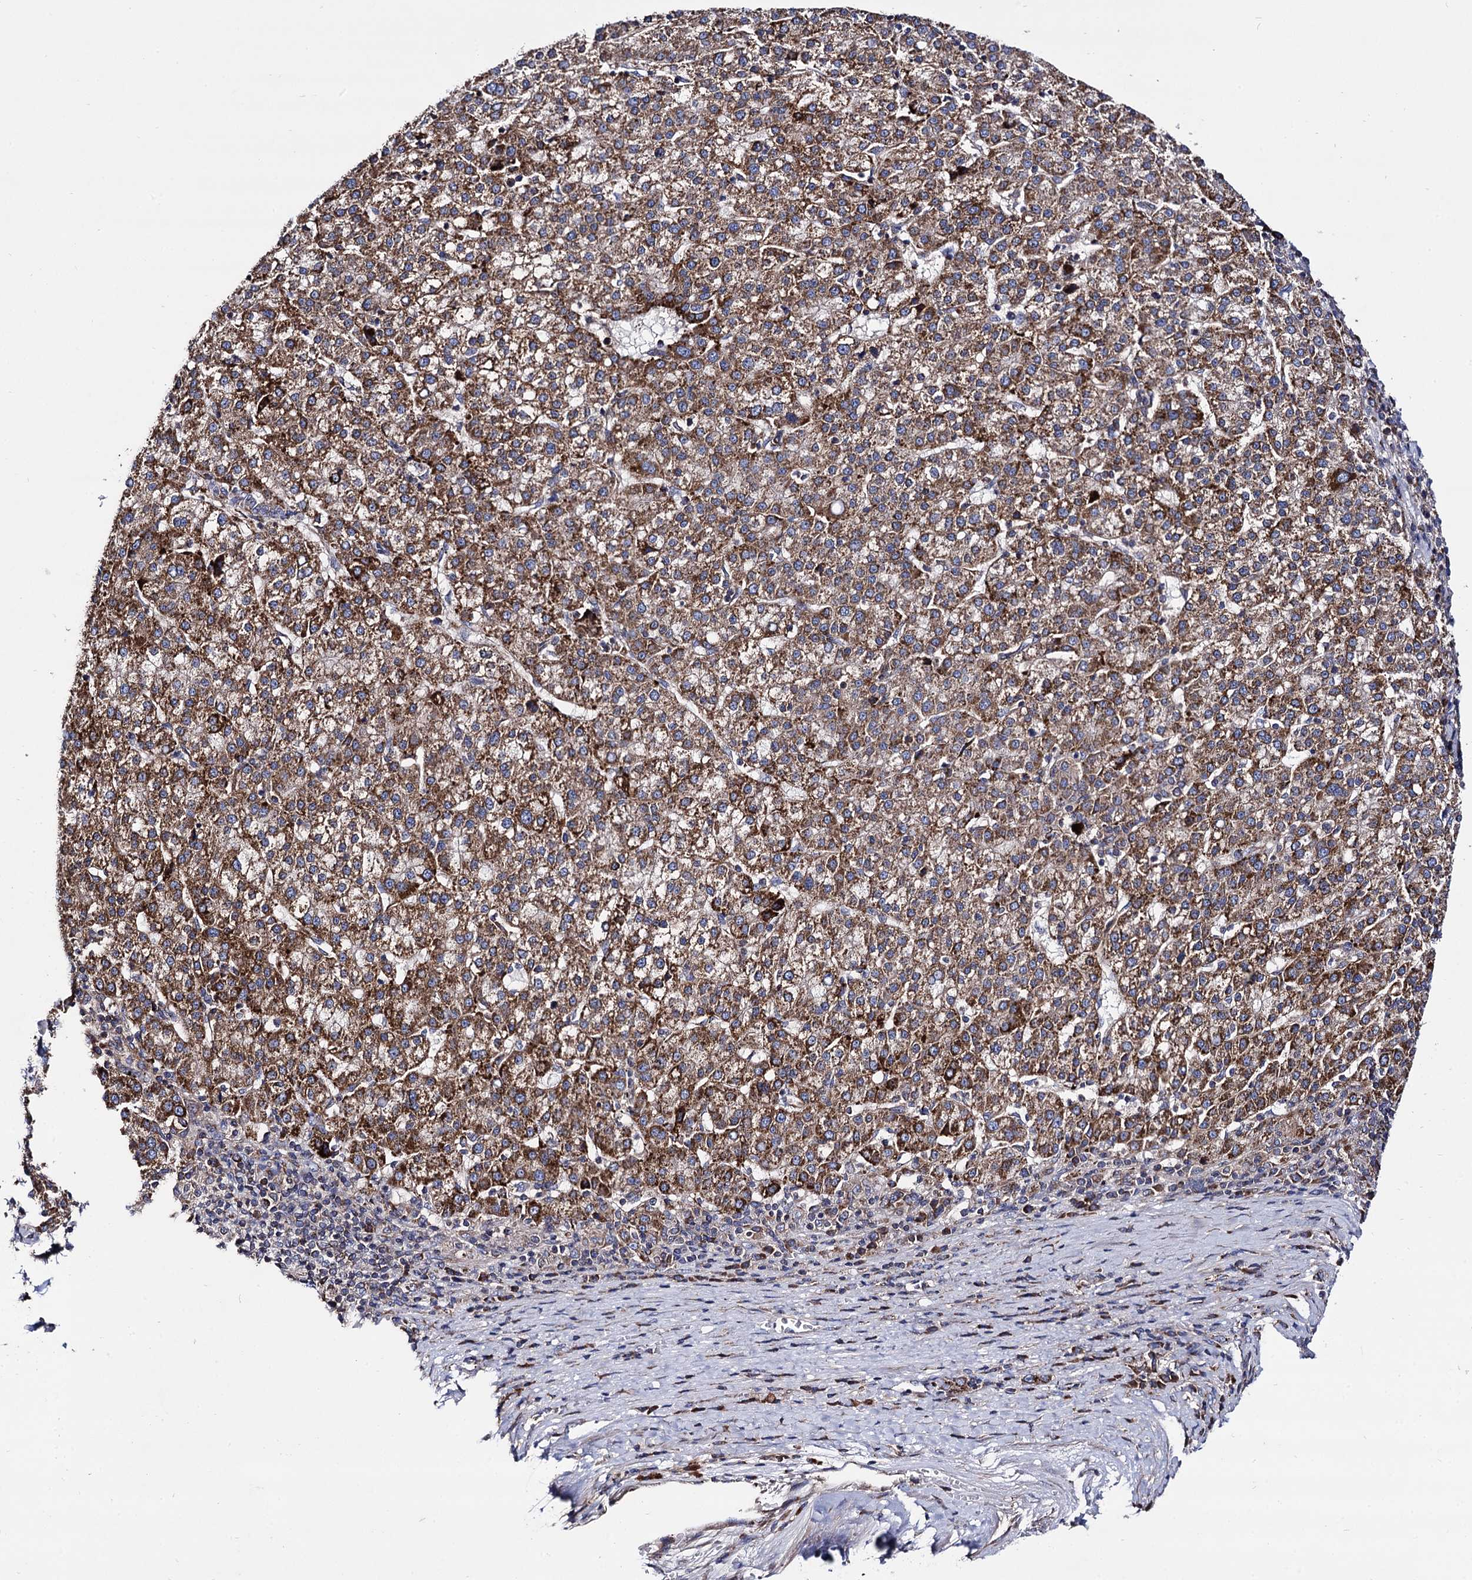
{"staining": {"intensity": "strong", "quantity": ">75%", "location": "cytoplasmic/membranous"}, "tissue": "liver cancer", "cell_type": "Tumor cells", "image_type": "cancer", "snomed": [{"axis": "morphology", "description": "Carcinoma, Hepatocellular, NOS"}, {"axis": "topography", "description": "Liver"}], "caption": "High-magnification brightfield microscopy of hepatocellular carcinoma (liver) stained with DAB (brown) and counterstained with hematoxylin (blue). tumor cells exhibit strong cytoplasmic/membranous staining is seen in about>75% of cells. (DAB IHC, brown staining for protein, blue staining for nuclei).", "gene": "IQCH", "patient": {"sex": "female", "age": 58}}